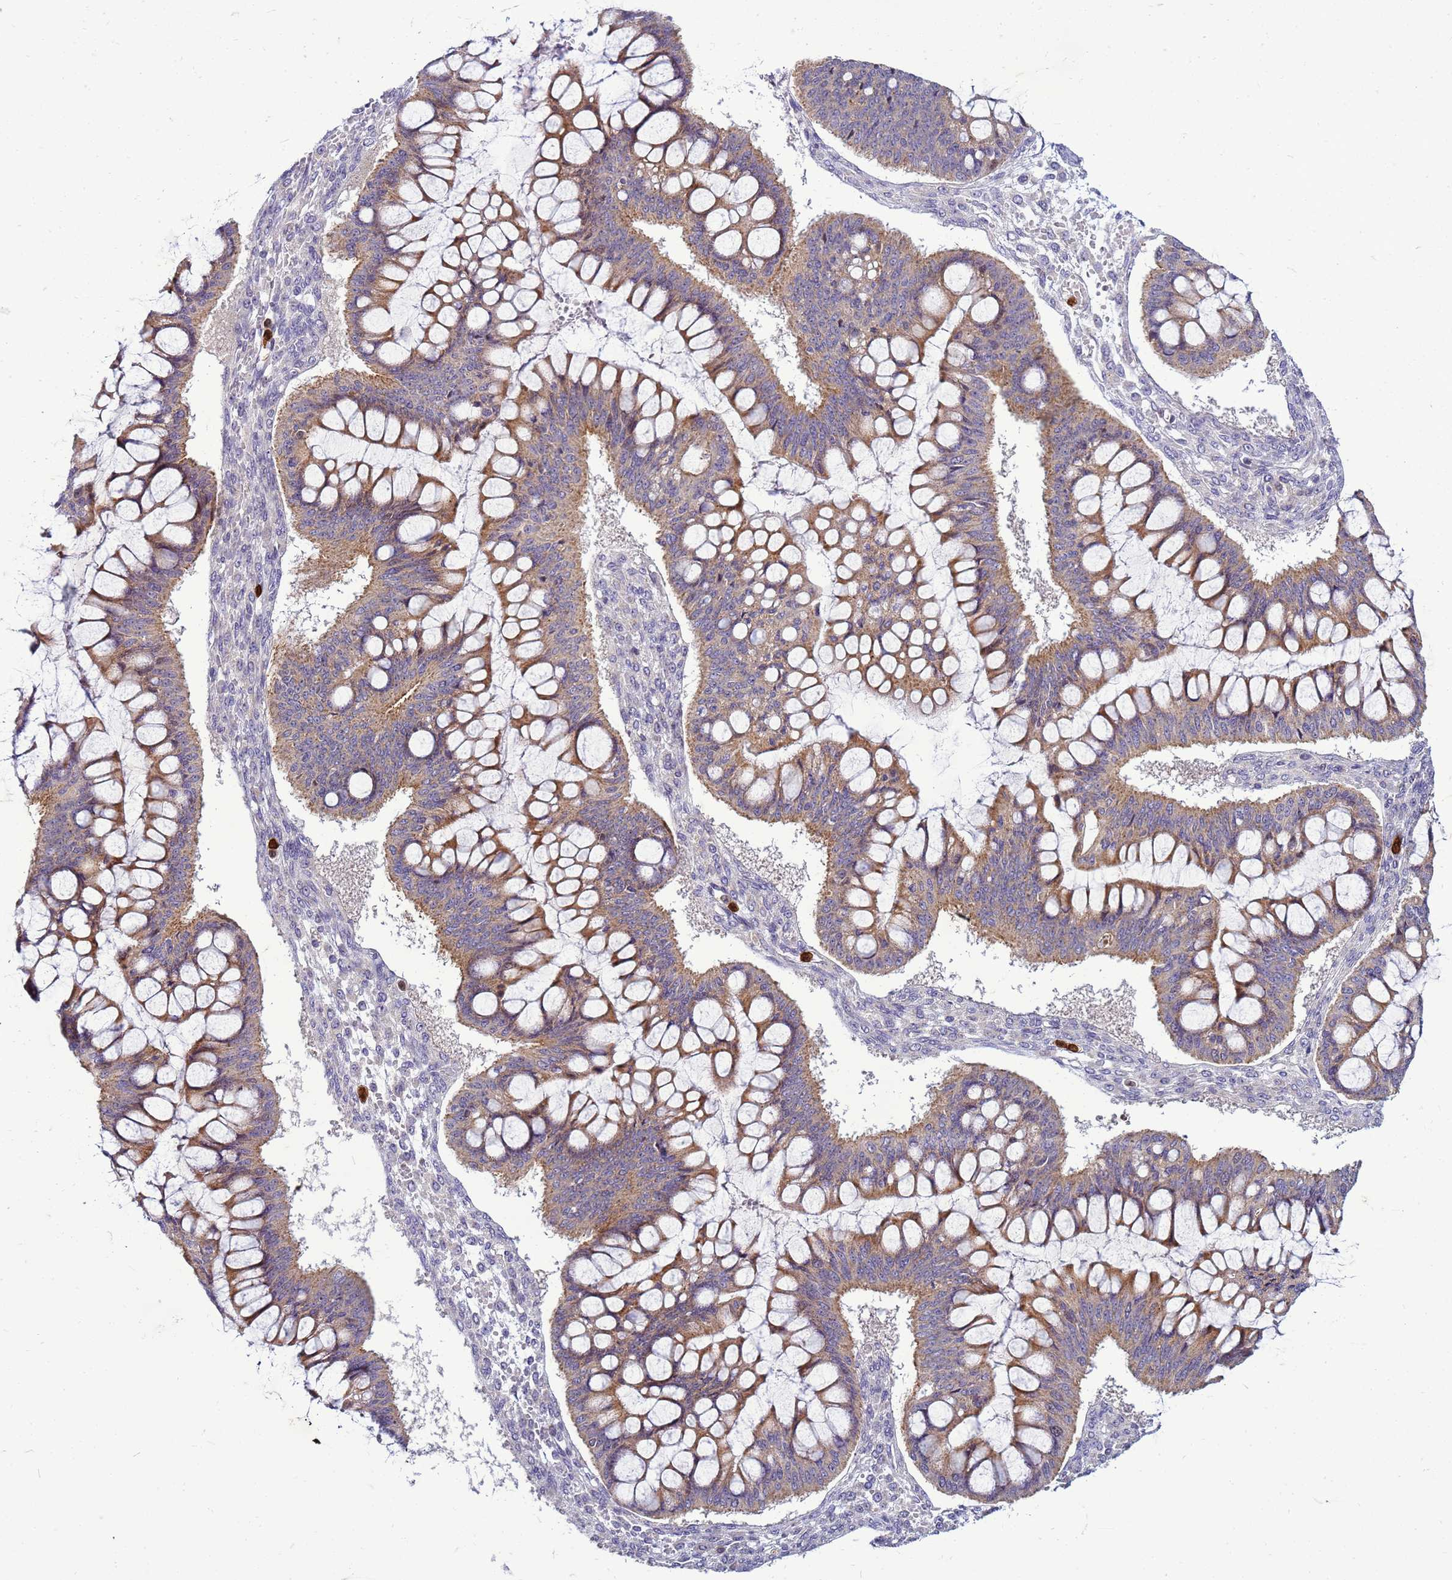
{"staining": {"intensity": "moderate", "quantity": ">75%", "location": "cytoplasmic/membranous"}, "tissue": "ovarian cancer", "cell_type": "Tumor cells", "image_type": "cancer", "snomed": [{"axis": "morphology", "description": "Cystadenocarcinoma, mucinous, NOS"}, {"axis": "topography", "description": "Ovary"}], "caption": "Moderate cytoplasmic/membranous protein positivity is identified in about >75% of tumor cells in mucinous cystadenocarcinoma (ovarian). The protein of interest is shown in brown color, while the nuclei are stained blue.", "gene": "VPS4B", "patient": {"sex": "female", "age": 73}}